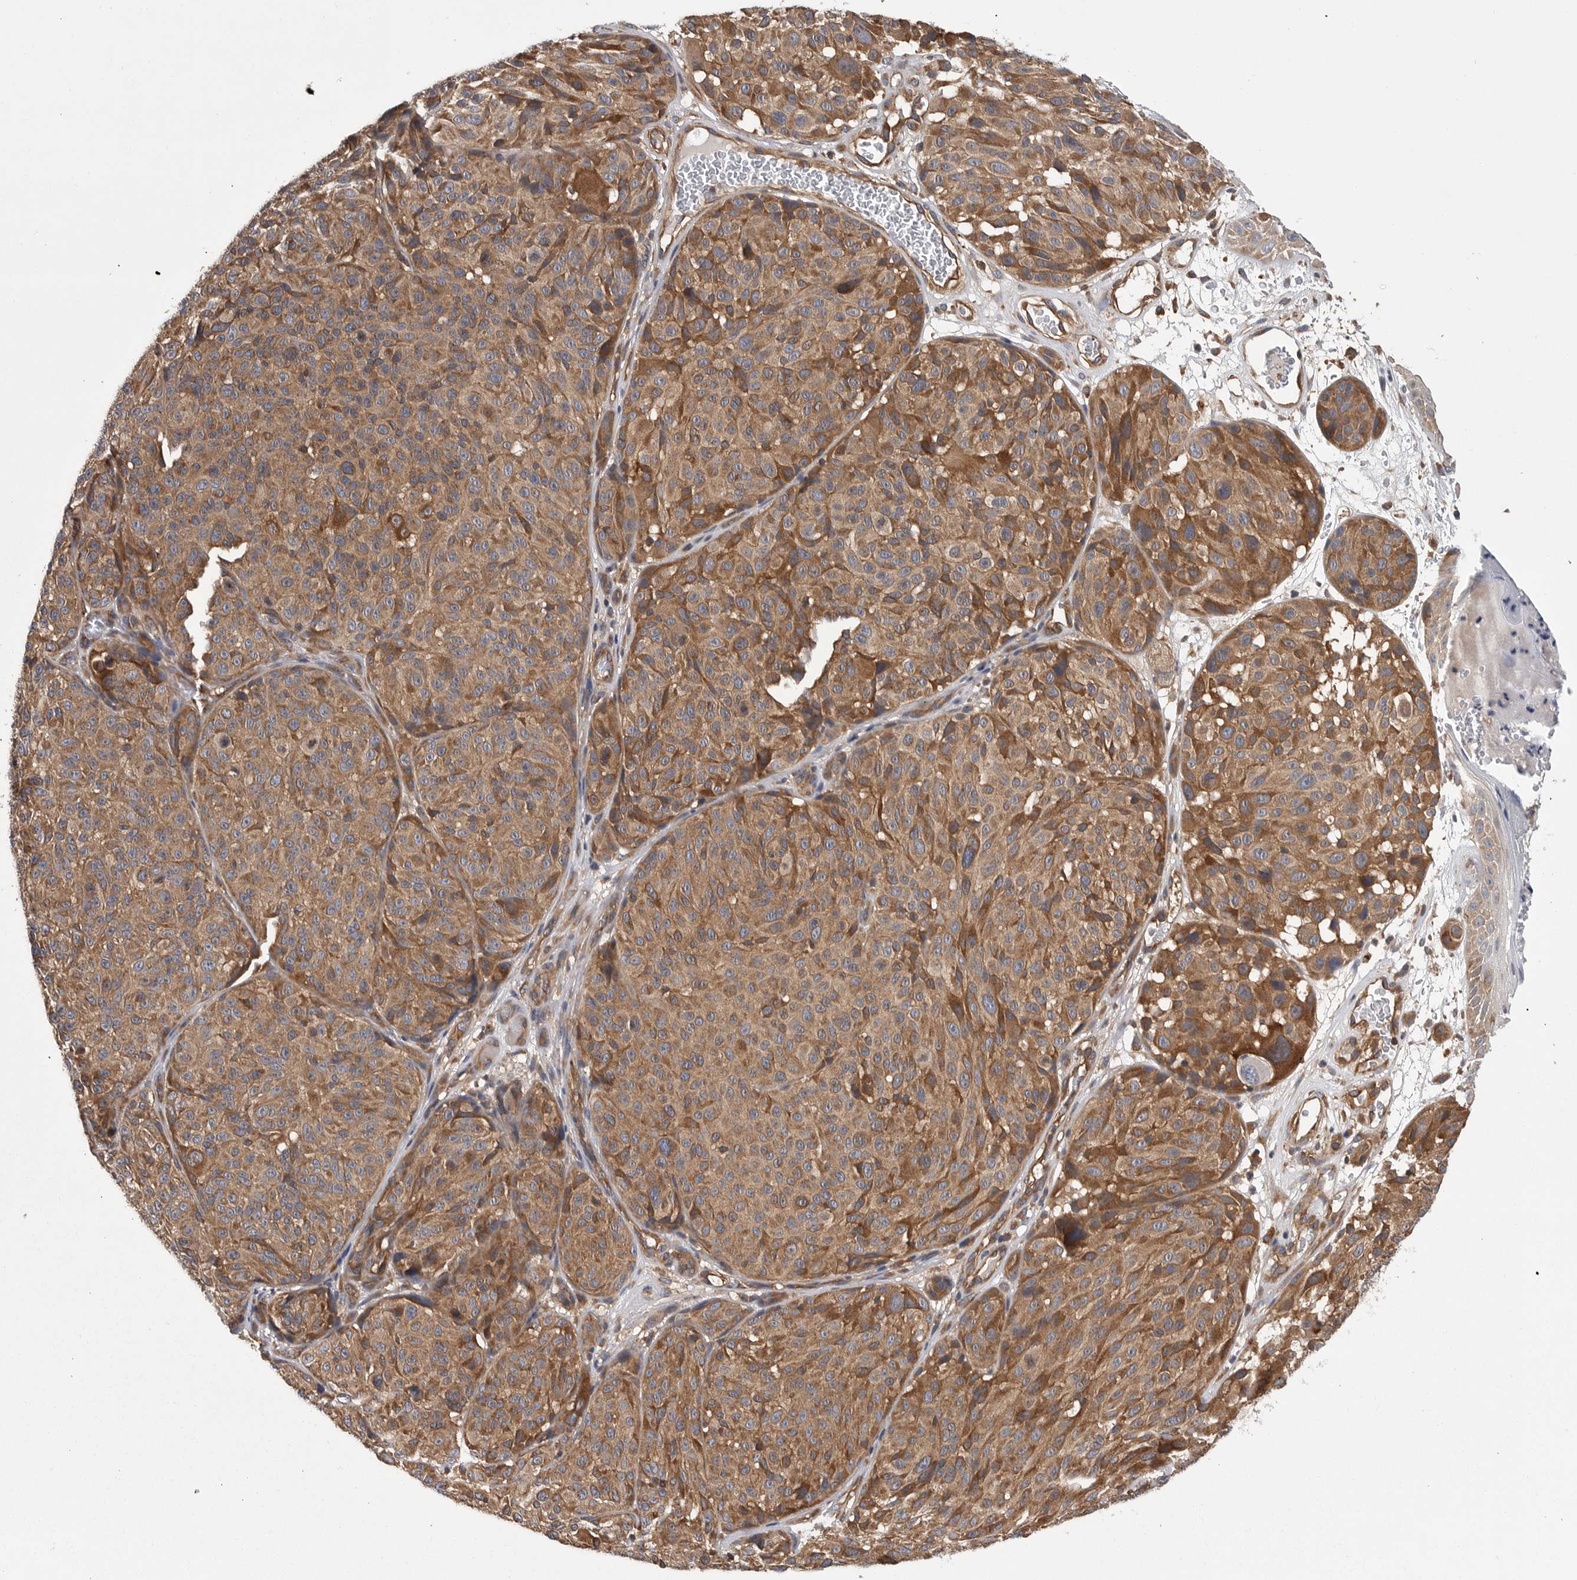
{"staining": {"intensity": "moderate", "quantity": ">75%", "location": "cytoplasmic/membranous"}, "tissue": "melanoma", "cell_type": "Tumor cells", "image_type": "cancer", "snomed": [{"axis": "morphology", "description": "Malignant melanoma, NOS"}, {"axis": "topography", "description": "Skin"}], "caption": "Moderate cytoplasmic/membranous expression is identified in approximately >75% of tumor cells in melanoma. (Brightfield microscopy of DAB IHC at high magnification).", "gene": "OXR1", "patient": {"sex": "male", "age": 83}}